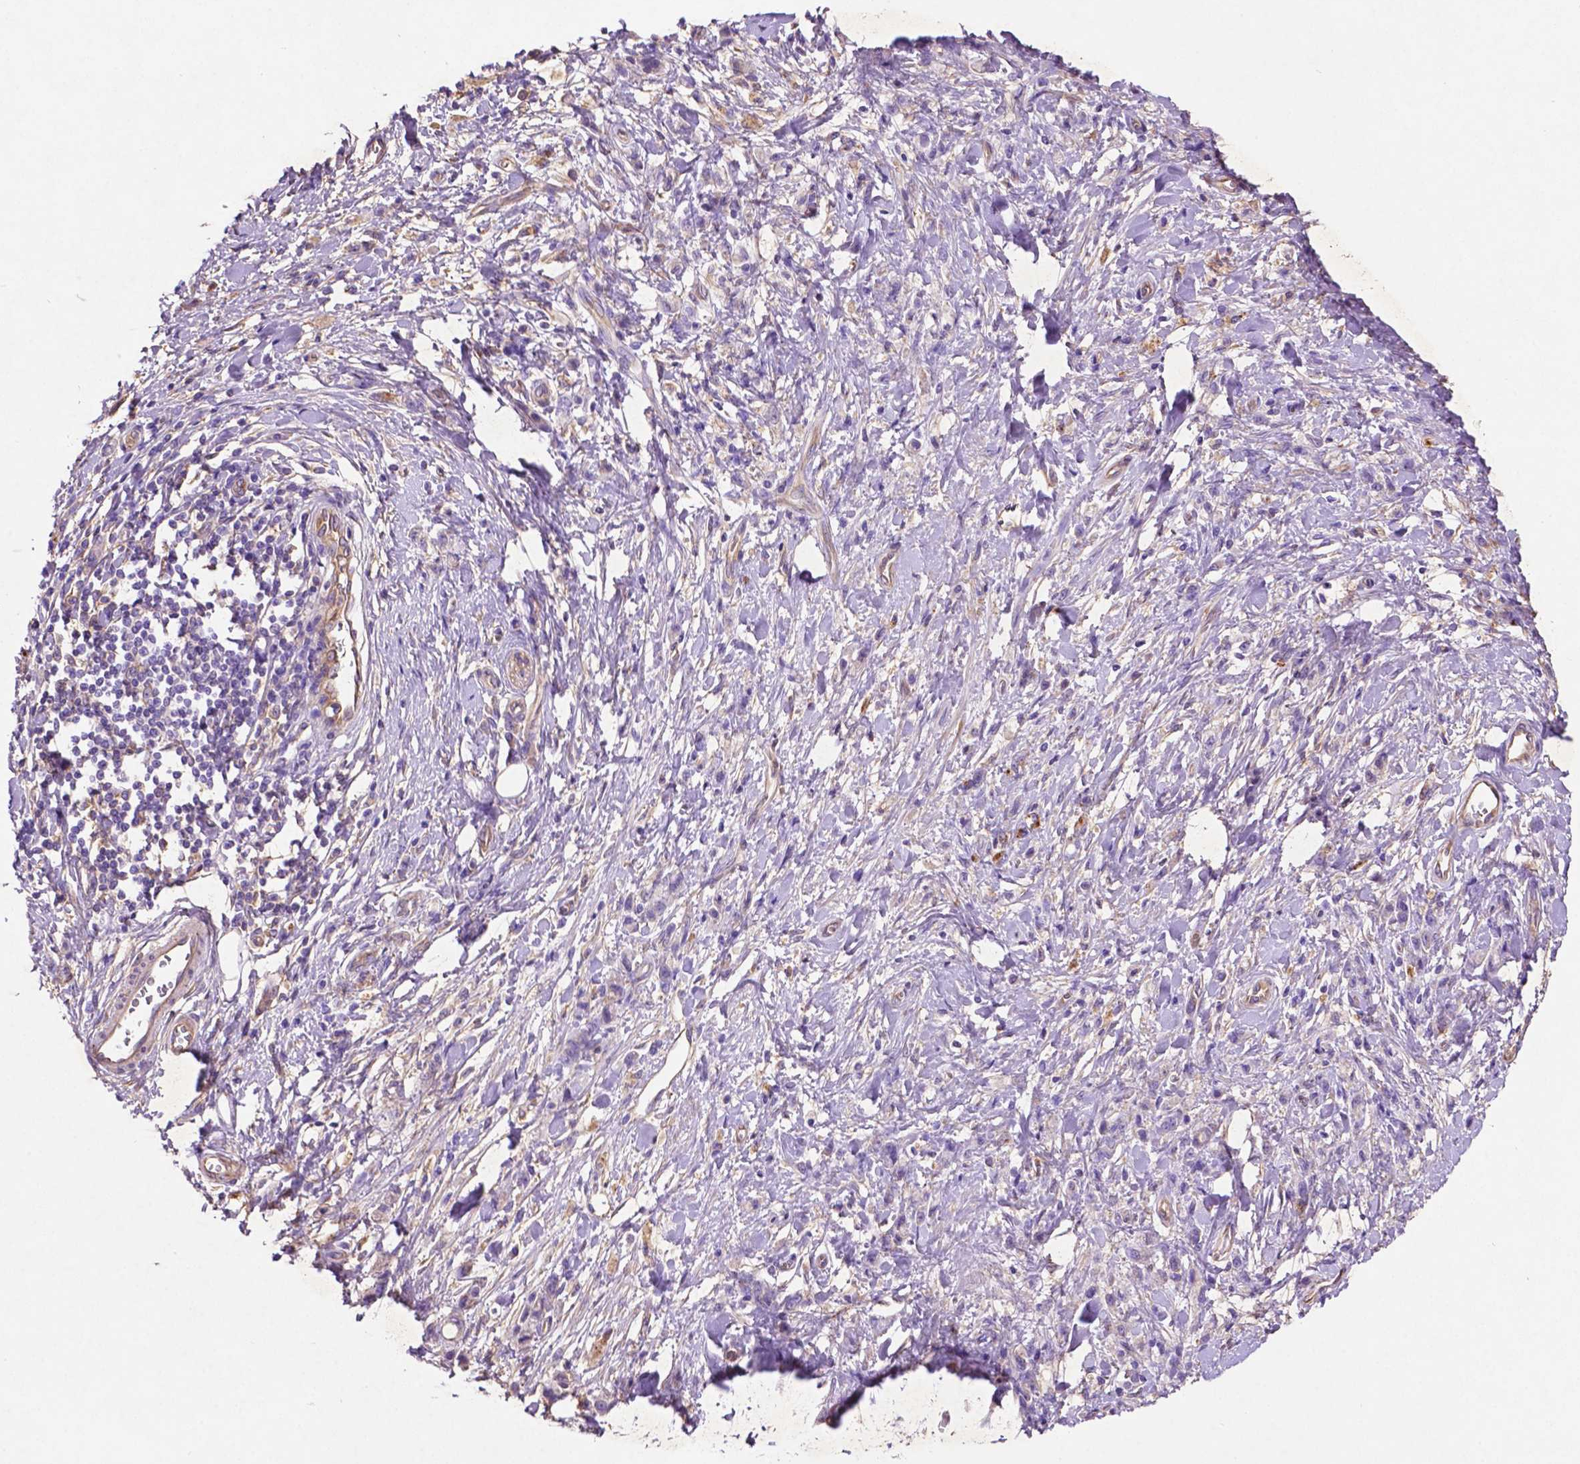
{"staining": {"intensity": "negative", "quantity": "none", "location": "none"}, "tissue": "stomach cancer", "cell_type": "Tumor cells", "image_type": "cancer", "snomed": [{"axis": "morphology", "description": "Adenocarcinoma, NOS"}, {"axis": "topography", "description": "Stomach"}], "caption": "Immunohistochemical staining of adenocarcinoma (stomach) exhibits no significant staining in tumor cells. (DAB (3,3'-diaminobenzidine) immunohistochemistry with hematoxylin counter stain).", "gene": "GDPD5", "patient": {"sex": "male", "age": 77}}